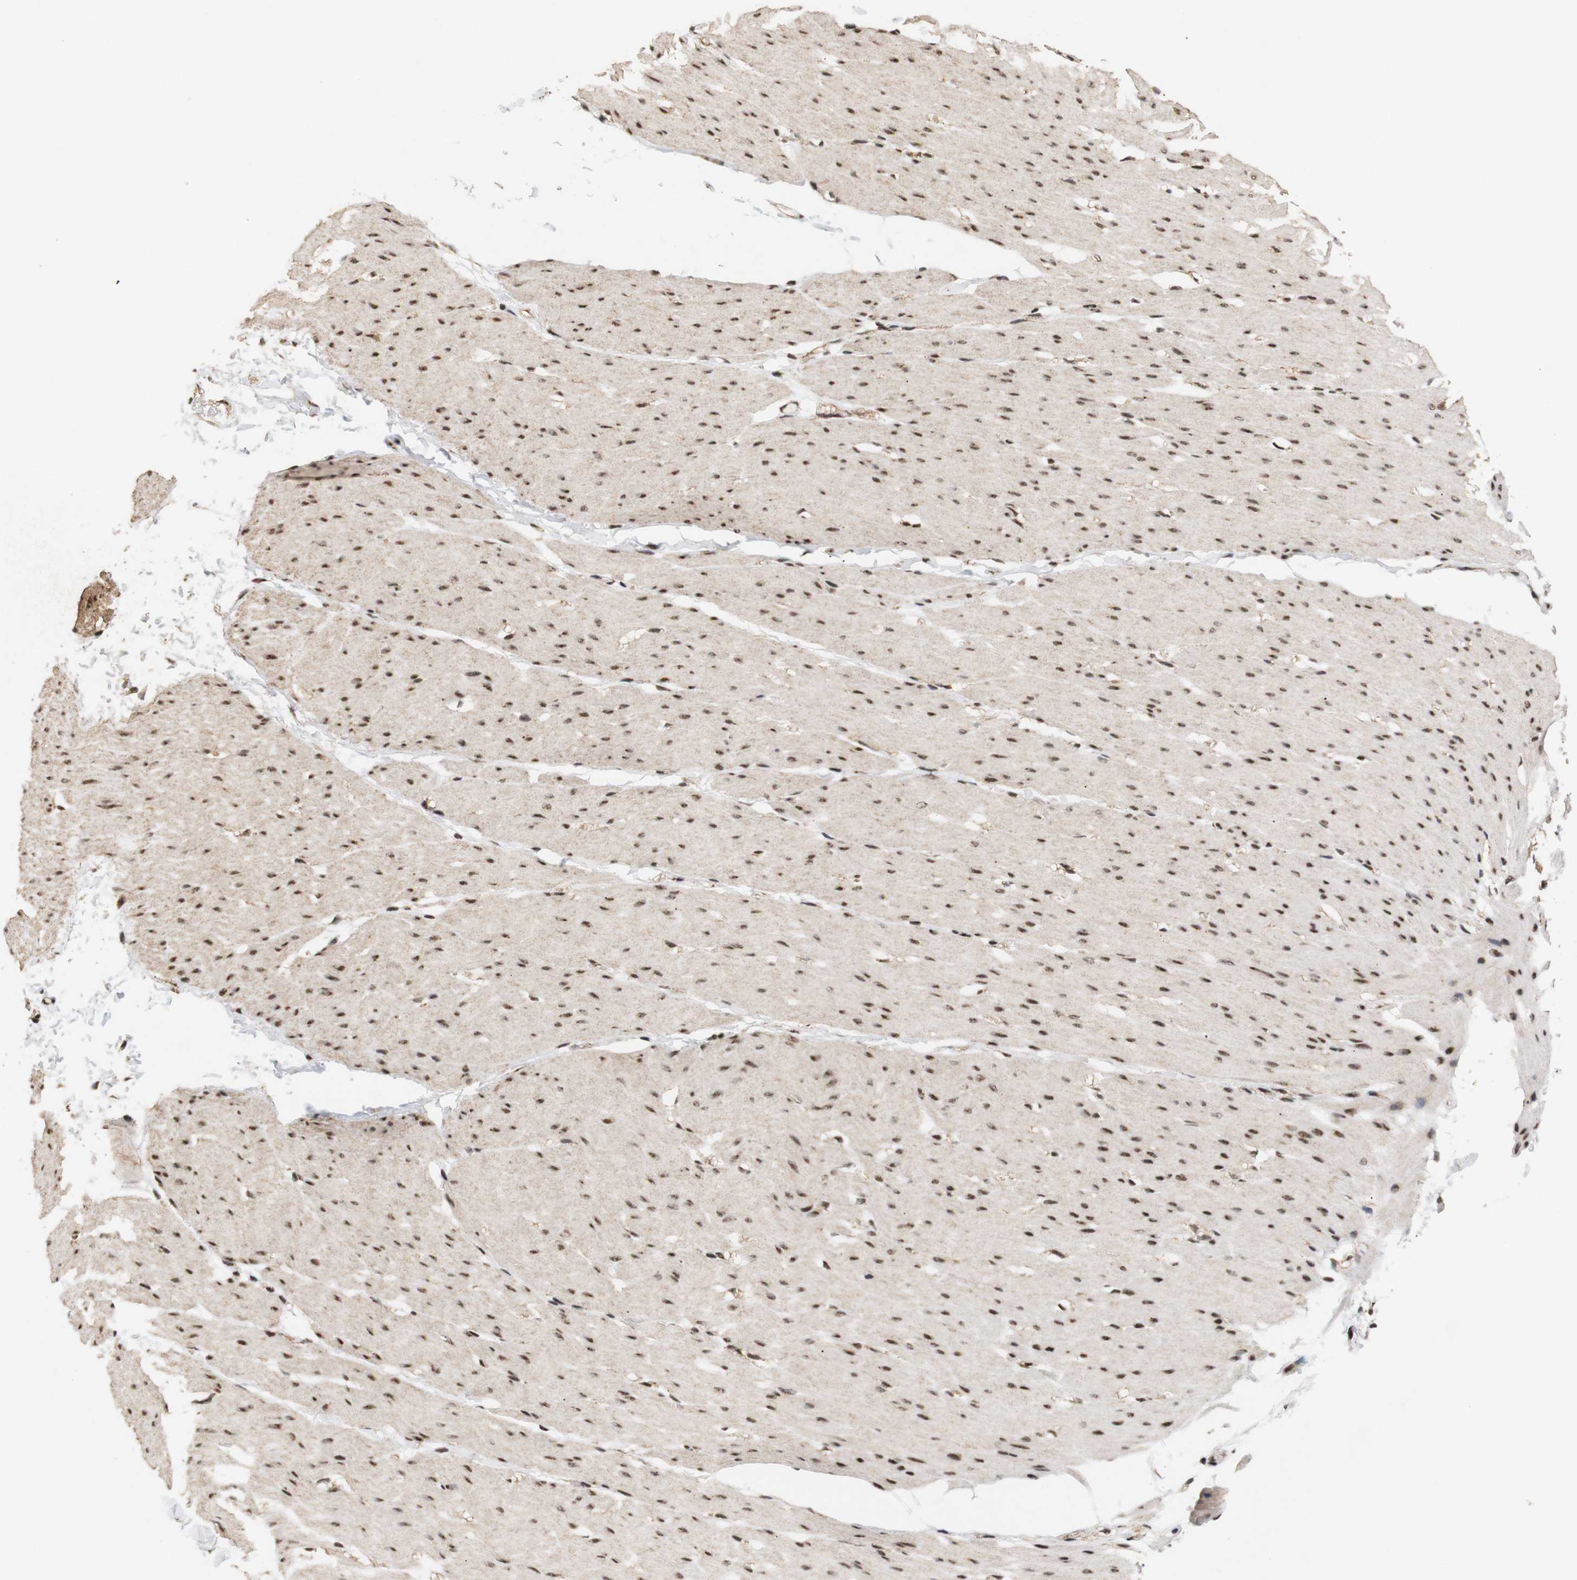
{"staining": {"intensity": "moderate", "quantity": ">75%", "location": "cytoplasmic/membranous,nuclear"}, "tissue": "smooth muscle", "cell_type": "Smooth muscle cells", "image_type": "normal", "snomed": [{"axis": "morphology", "description": "Normal tissue, NOS"}, {"axis": "topography", "description": "Smooth muscle"}, {"axis": "topography", "description": "Colon"}], "caption": "Approximately >75% of smooth muscle cells in normal human smooth muscle display moderate cytoplasmic/membranous,nuclear protein positivity as visualized by brown immunohistochemical staining.", "gene": "PYM1", "patient": {"sex": "male", "age": 67}}